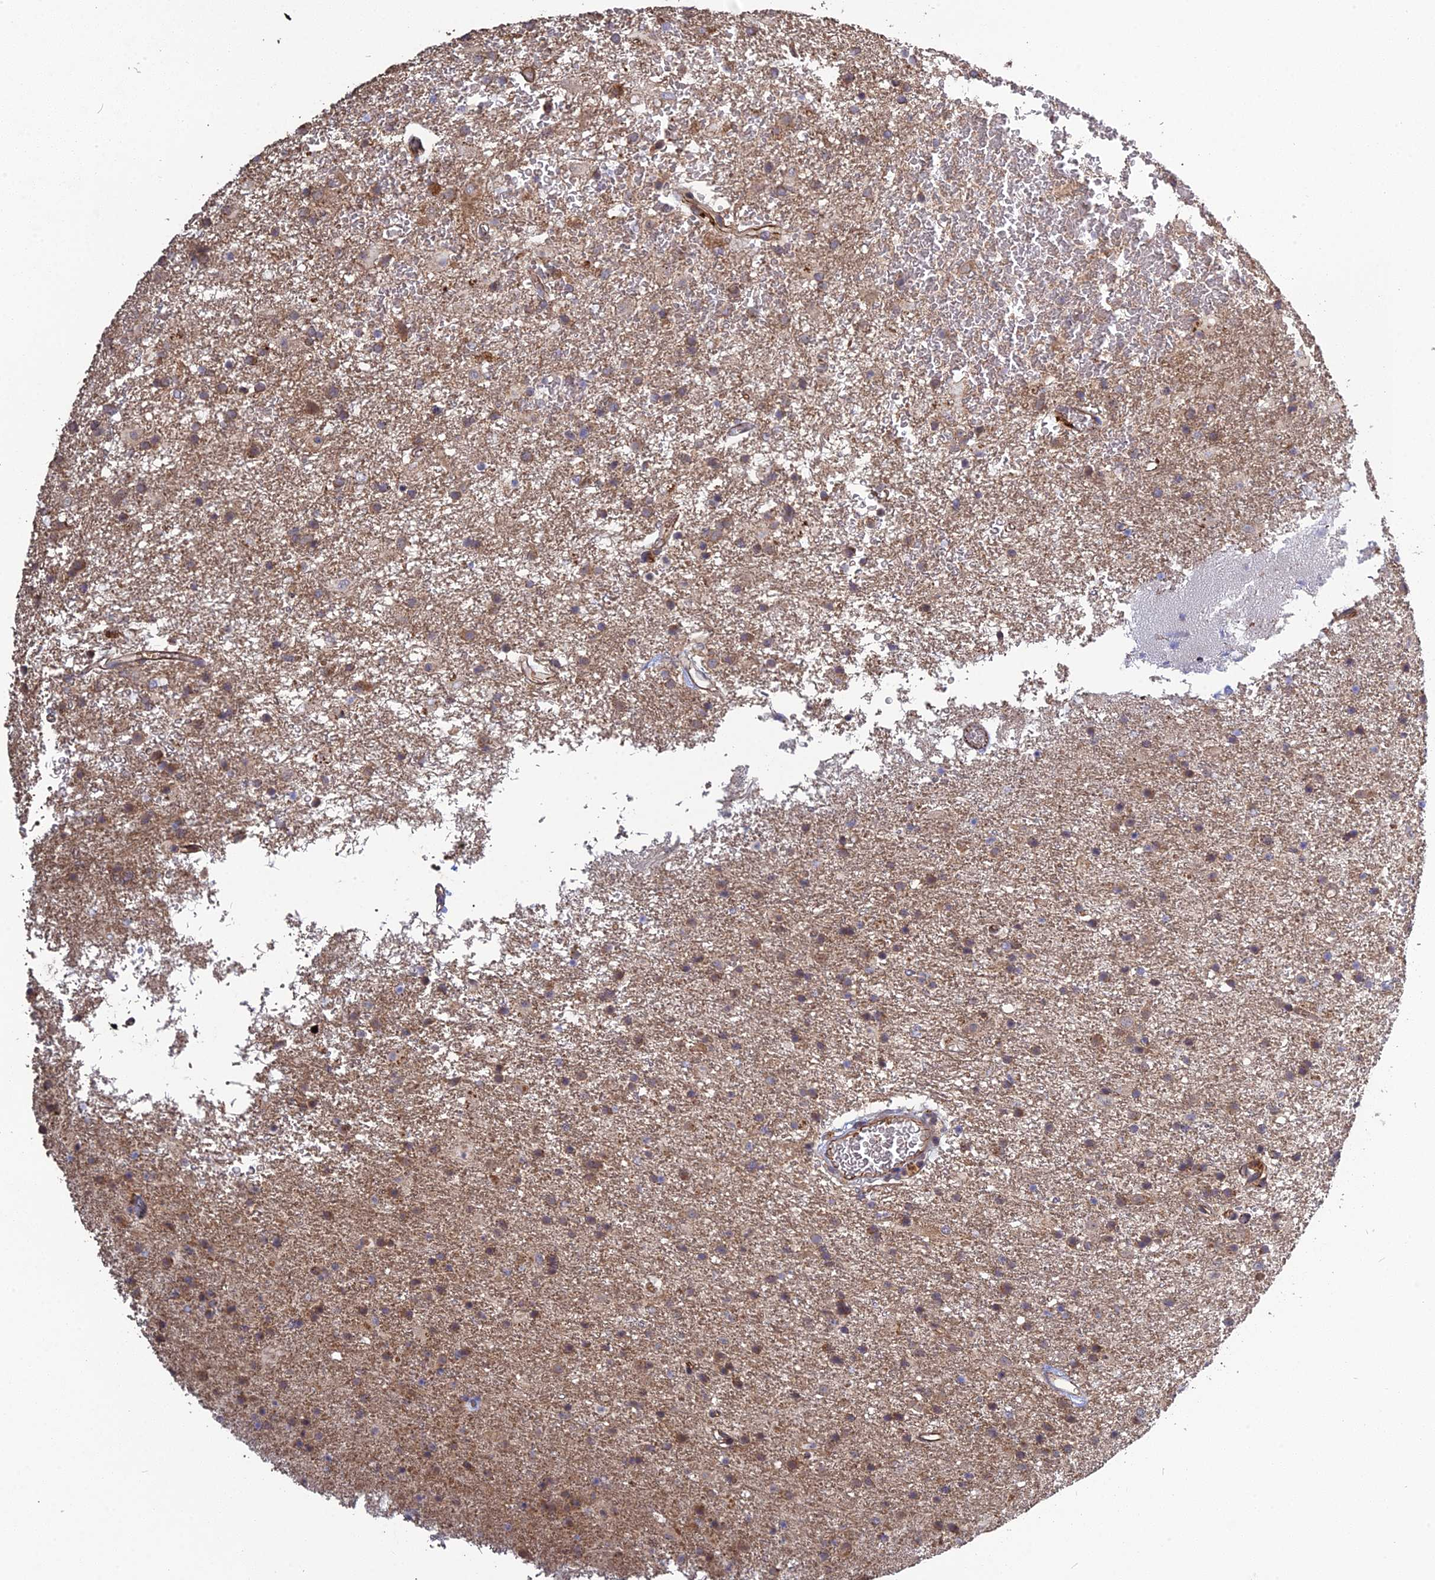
{"staining": {"intensity": "moderate", "quantity": ">75%", "location": "cytoplasmic/membranous"}, "tissue": "glioma", "cell_type": "Tumor cells", "image_type": "cancer", "snomed": [{"axis": "morphology", "description": "Glioma, malignant, Low grade"}, {"axis": "topography", "description": "Brain"}], "caption": "Glioma stained for a protein displays moderate cytoplasmic/membranous positivity in tumor cells. (Stains: DAB in brown, nuclei in blue, Microscopy: brightfield microscopy at high magnification).", "gene": "ARHGAP40", "patient": {"sex": "male", "age": 65}}